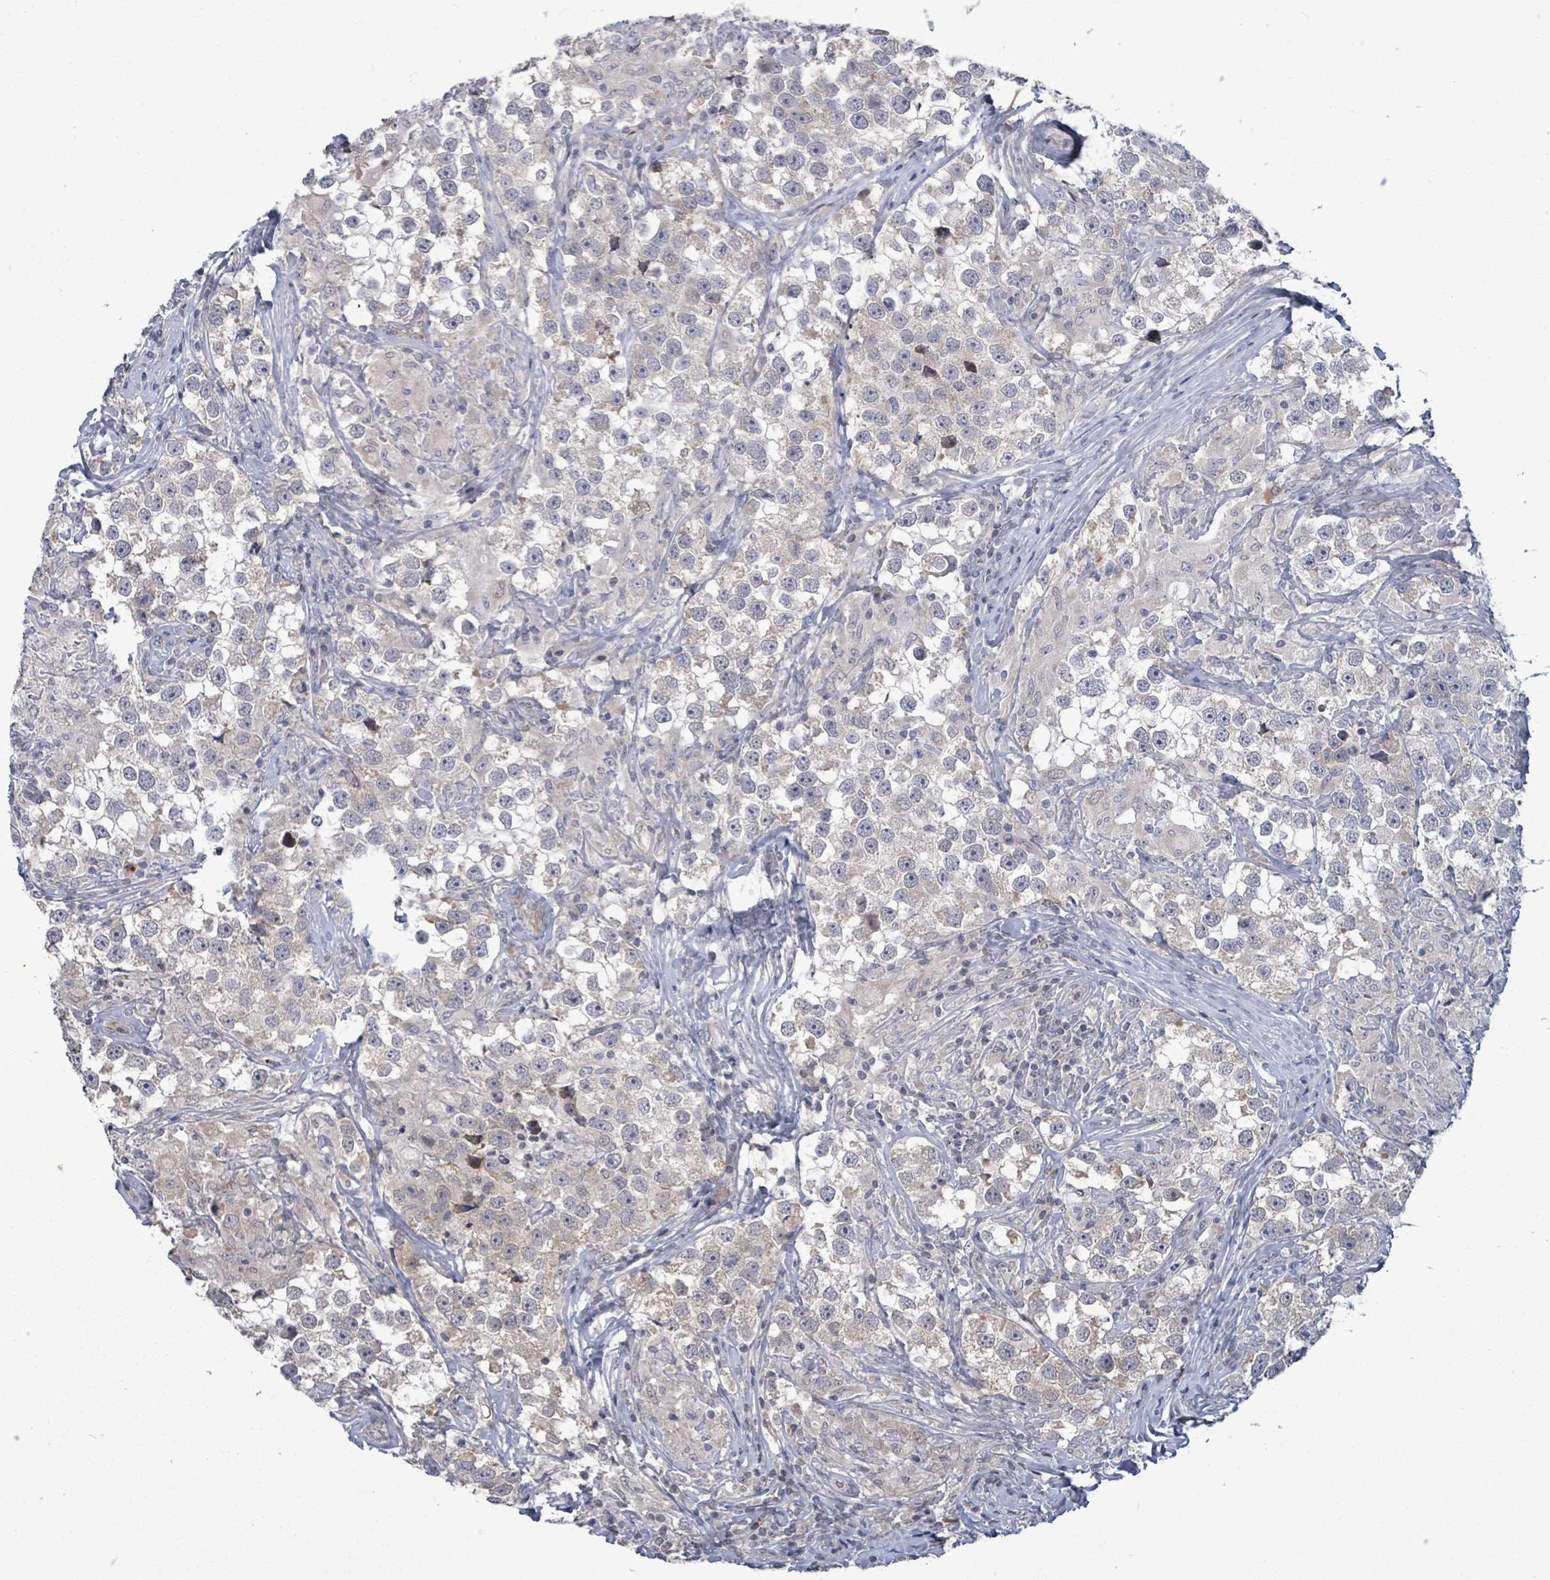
{"staining": {"intensity": "weak", "quantity": "<25%", "location": "cytoplasmic/membranous"}, "tissue": "testis cancer", "cell_type": "Tumor cells", "image_type": "cancer", "snomed": [{"axis": "morphology", "description": "Seminoma, NOS"}, {"axis": "topography", "description": "Testis"}], "caption": "IHC image of human testis cancer (seminoma) stained for a protein (brown), which reveals no expression in tumor cells.", "gene": "COQ10B", "patient": {"sex": "male", "age": 46}}